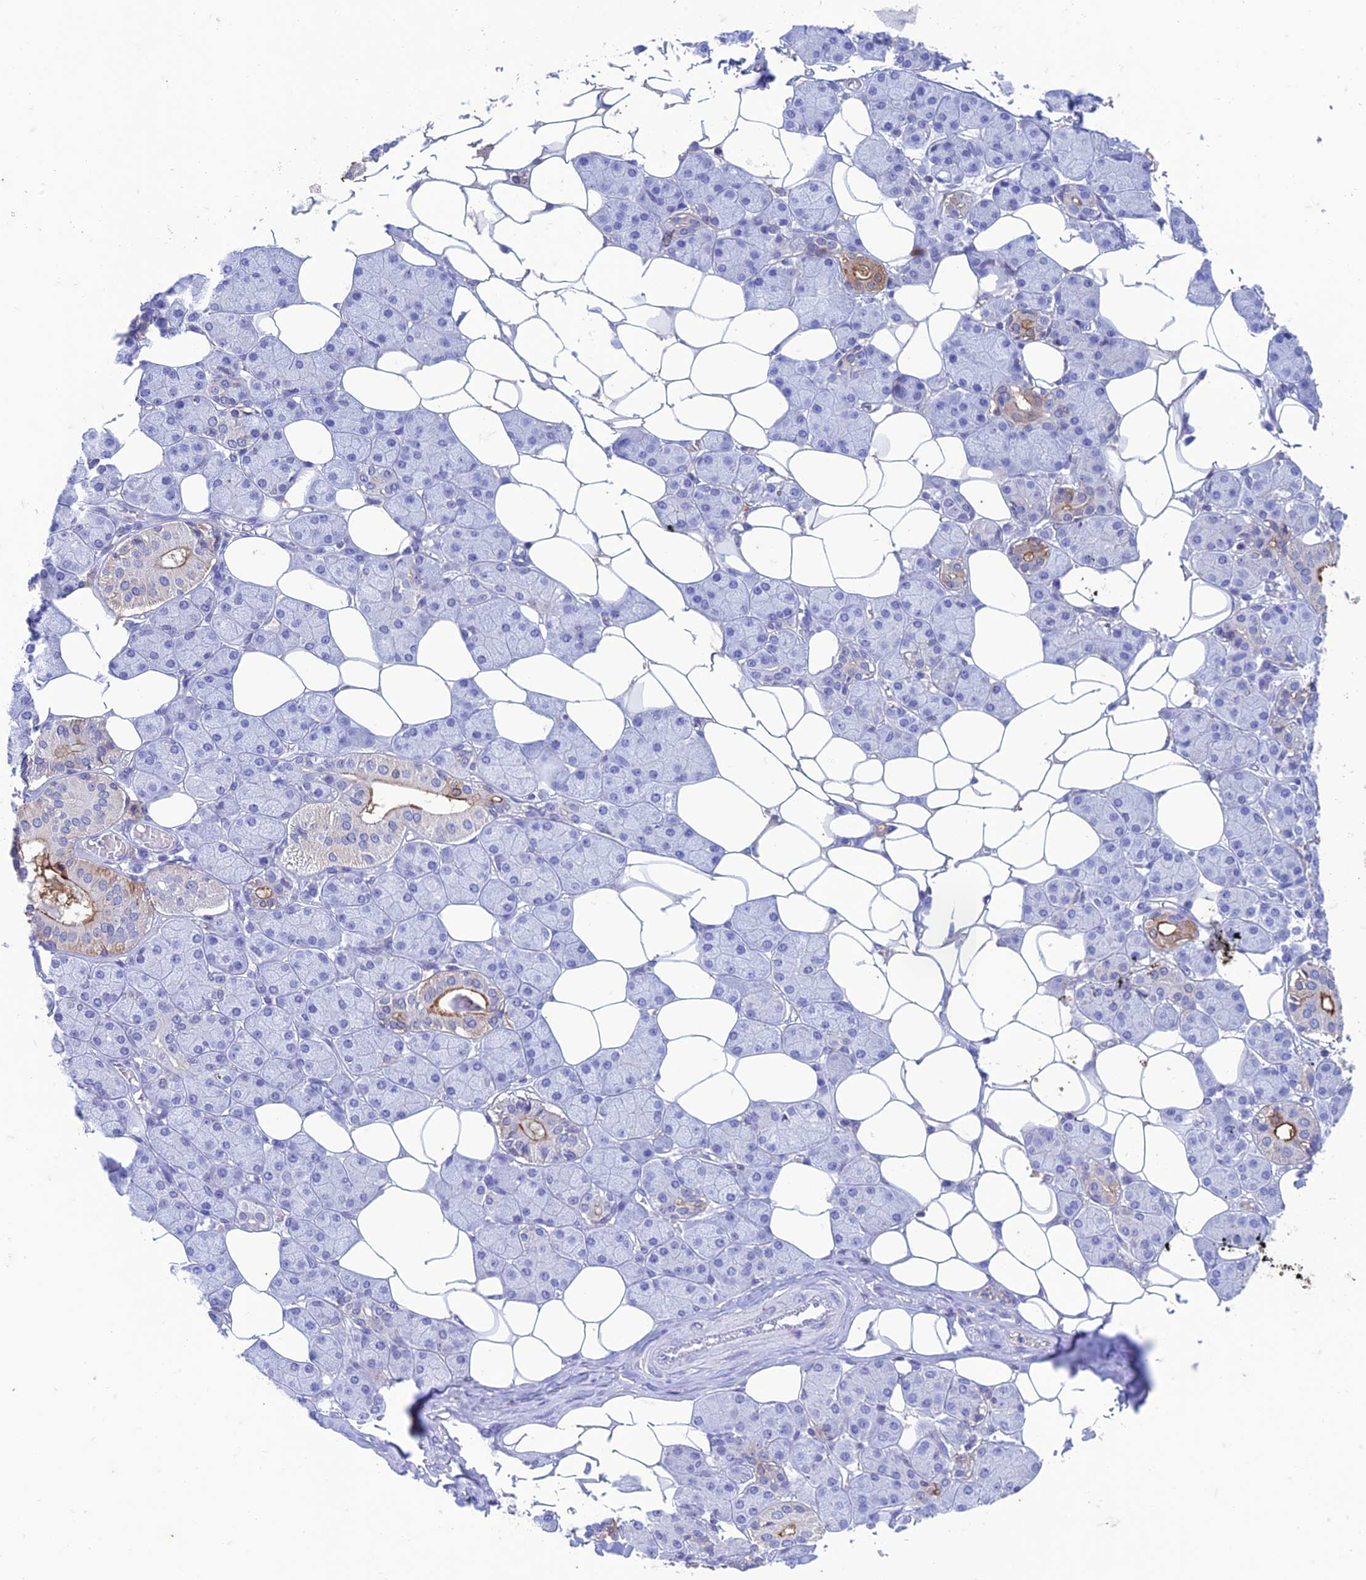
{"staining": {"intensity": "moderate", "quantity": "<25%", "location": "cytoplasmic/membranous,nuclear"}, "tissue": "salivary gland", "cell_type": "Glandular cells", "image_type": "normal", "snomed": [{"axis": "morphology", "description": "Normal tissue, NOS"}, {"axis": "topography", "description": "Salivary gland"}], "caption": "Glandular cells display moderate cytoplasmic/membranous,nuclear positivity in approximately <25% of cells in normal salivary gland. The protein is stained brown, and the nuclei are stained in blue (DAB IHC with brightfield microscopy, high magnification).", "gene": "FGF7", "patient": {"sex": "female", "age": 33}}